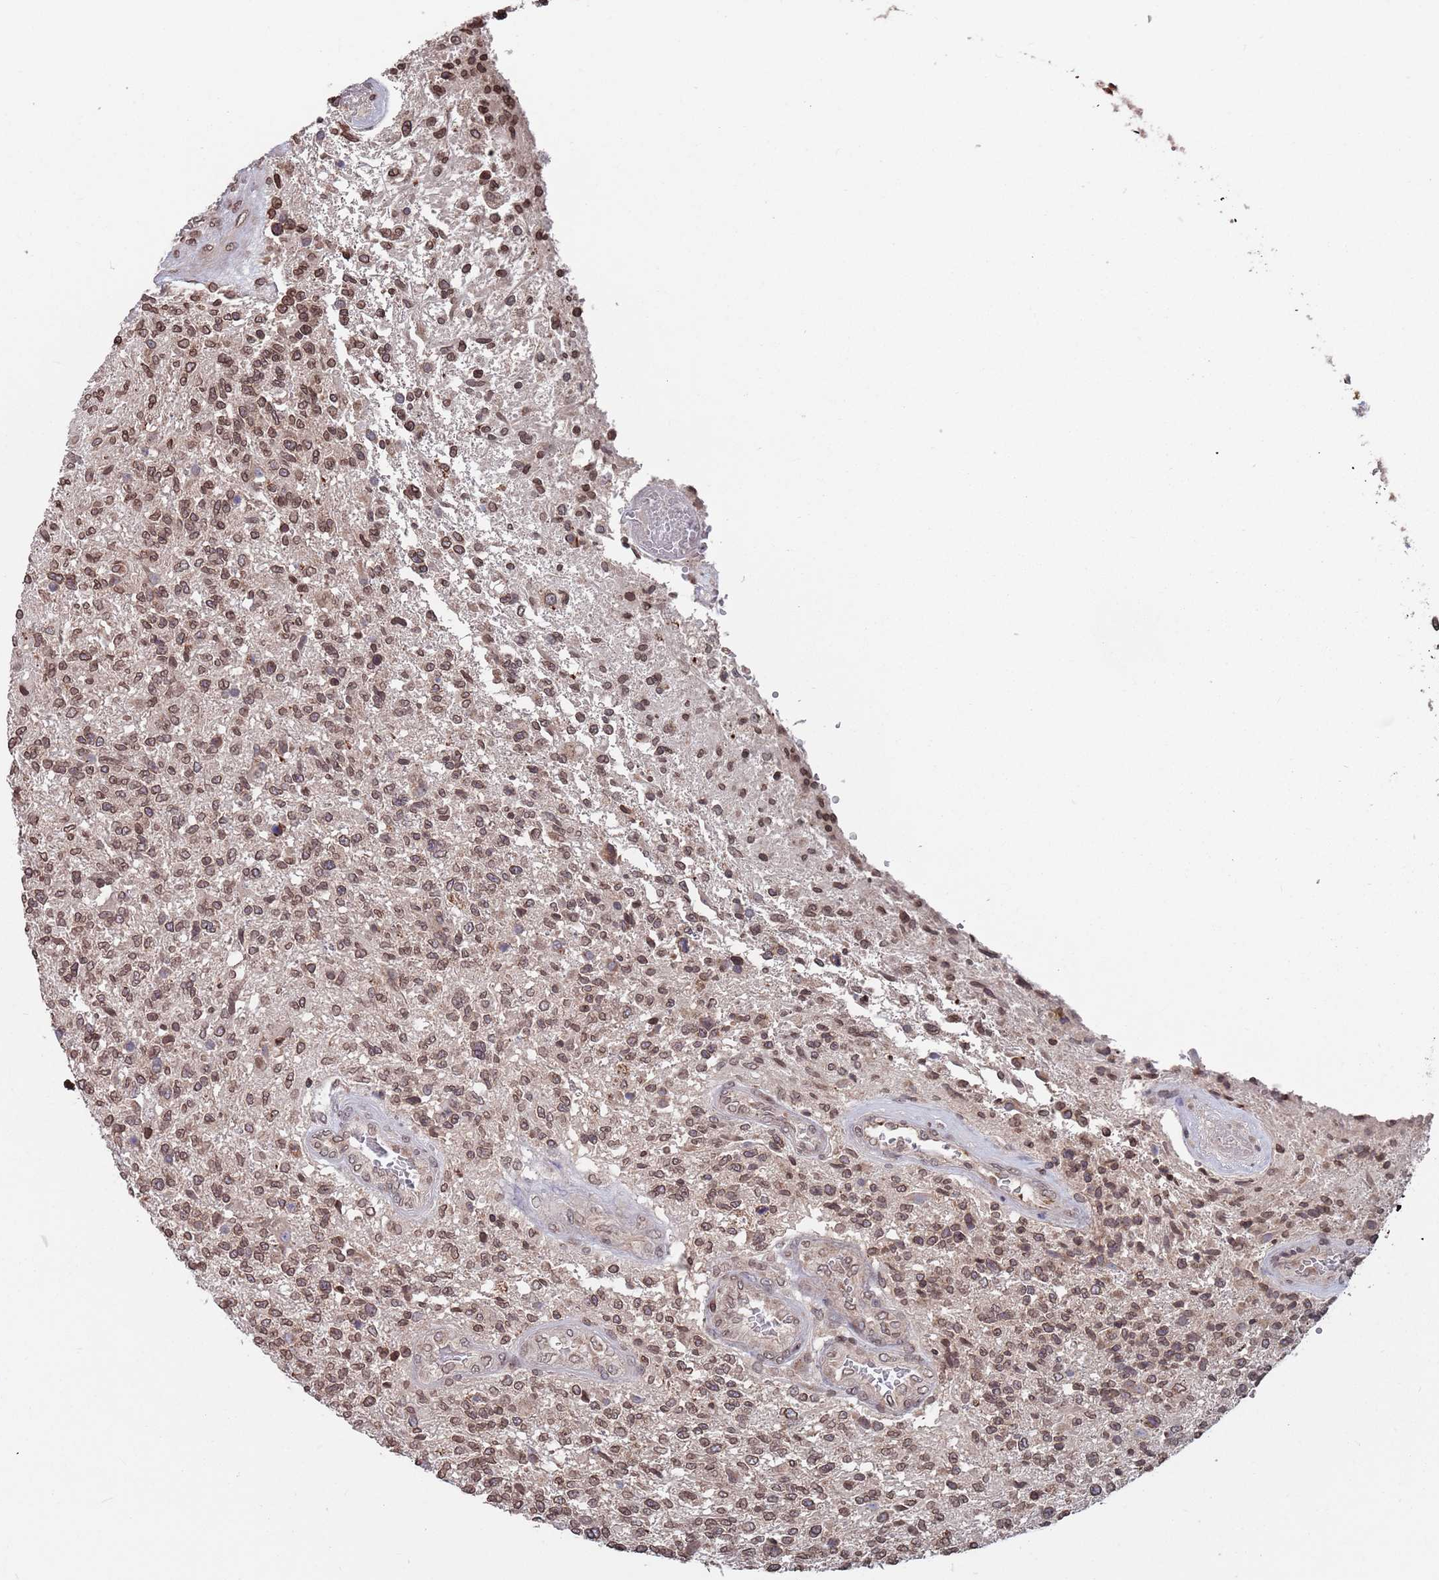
{"staining": {"intensity": "moderate", "quantity": ">75%", "location": "nuclear"}, "tissue": "glioma", "cell_type": "Tumor cells", "image_type": "cancer", "snomed": [{"axis": "morphology", "description": "Glioma, malignant, High grade"}, {"axis": "topography", "description": "Brain"}], "caption": "Glioma stained with a brown dye displays moderate nuclear positive positivity in about >75% of tumor cells.", "gene": "SDHAF3", "patient": {"sex": "male", "age": 56}}